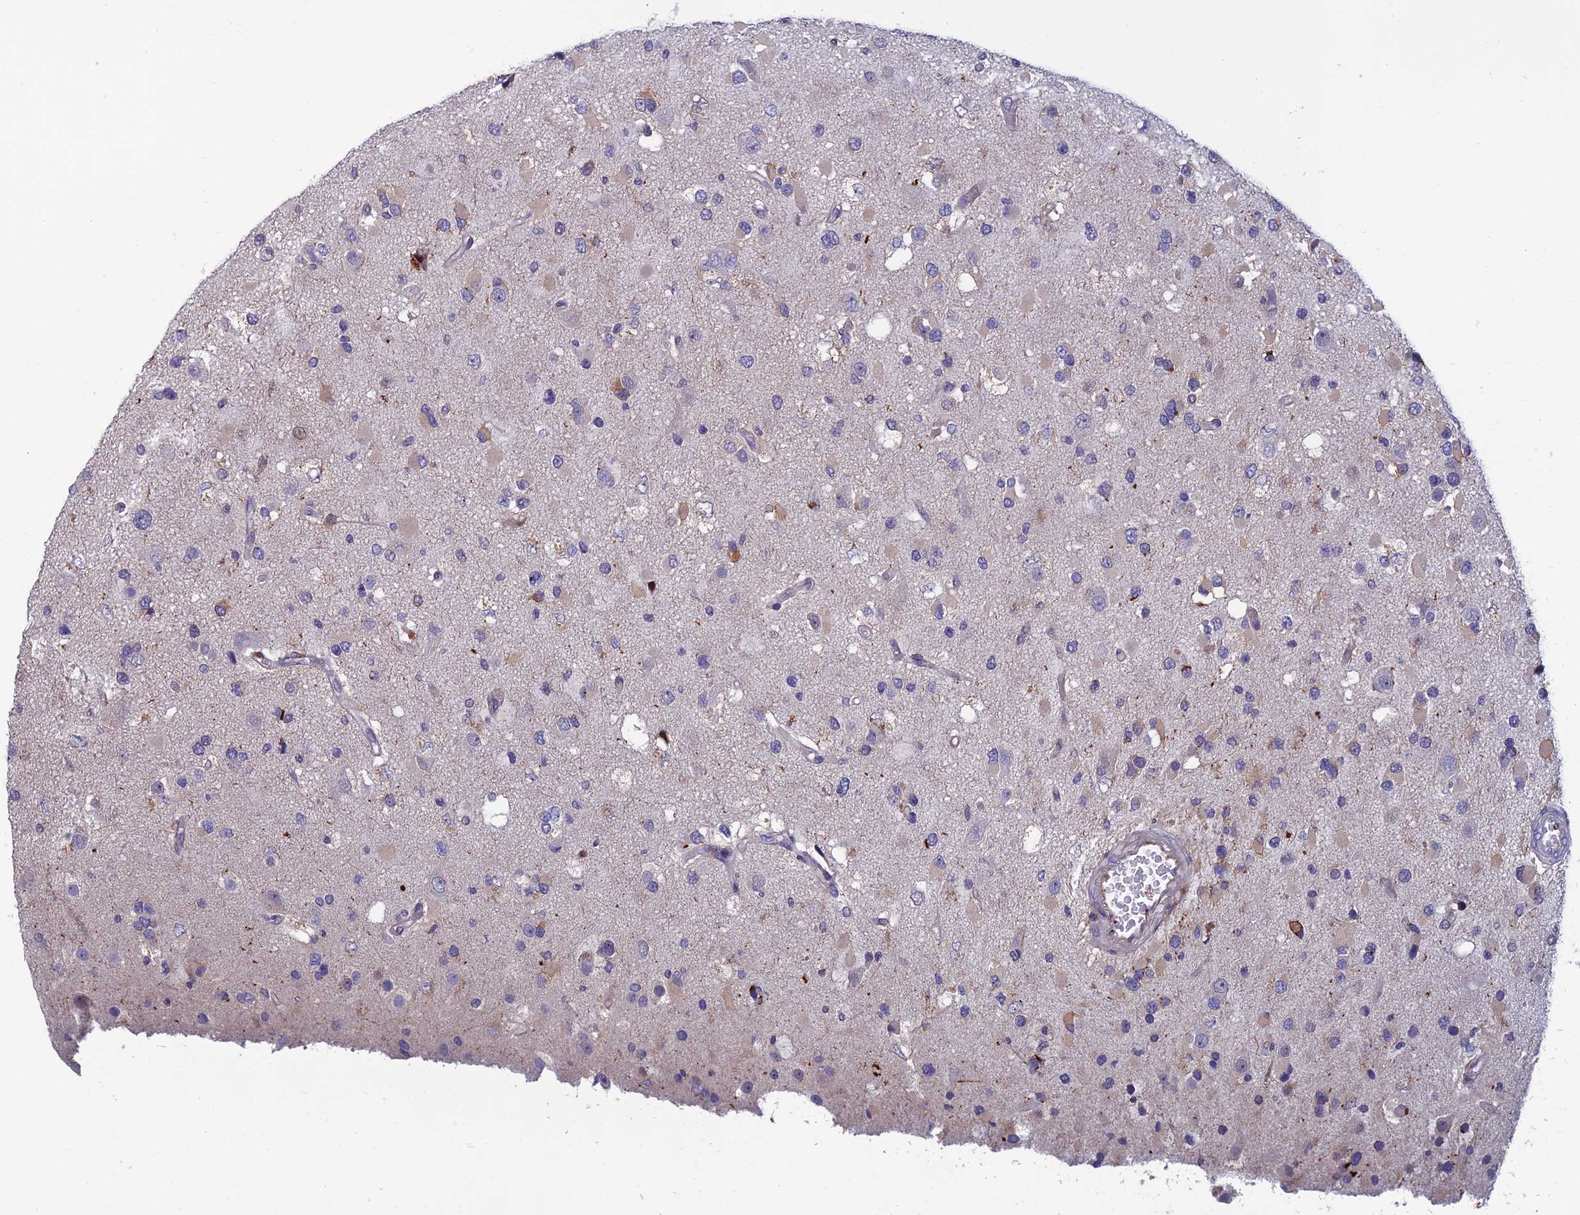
{"staining": {"intensity": "negative", "quantity": "none", "location": "none"}, "tissue": "glioma", "cell_type": "Tumor cells", "image_type": "cancer", "snomed": [{"axis": "morphology", "description": "Glioma, malignant, High grade"}, {"axis": "topography", "description": "Brain"}], "caption": "IHC of high-grade glioma (malignant) reveals no staining in tumor cells.", "gene": "C15orf62", "patient": {"sex": "male", "age": 53}}